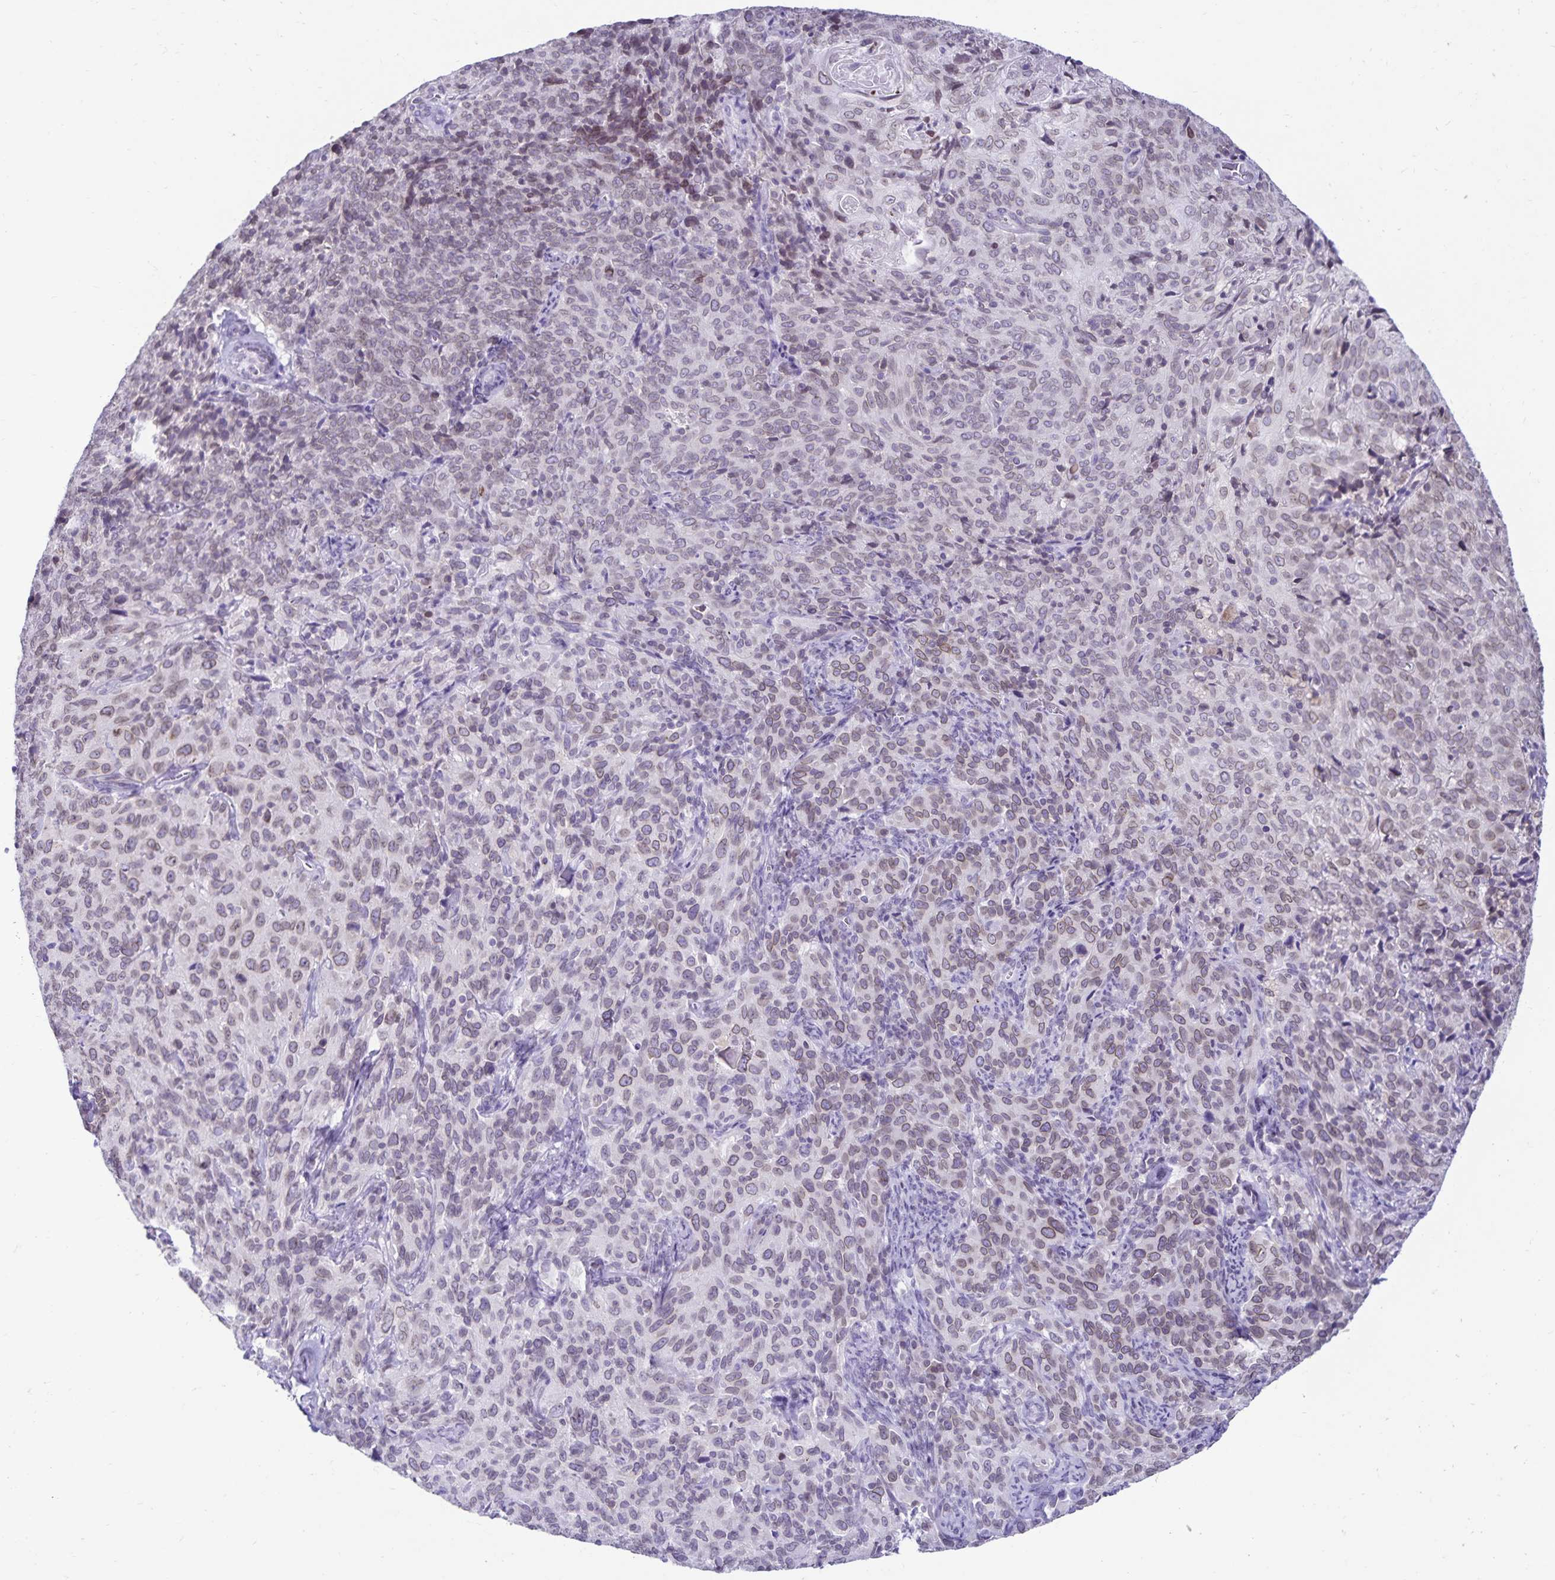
{"staining": {"intensity": "weak", "quantity": "25%-75%", "location": "cytoplasmic/membranous,nuclear"}, "tissue": "cervical cancer", "cell_type": "Tumor cells", "image_type": "cancer", "snomed": [{"axis": "morphology", "description": "Squamous cell carcinoma, NOS"}, {"axis": "topography", "description": "Cervix"}], "caption": "This is a micrograph of IHC staining of squamous cell carcinoma (cervical), which shows weak expression in the cytoplasmic/membranous and nuclear of tumor cells.", "gene": "FAM166C", "patient": {"sex": "female", "age": 51}}